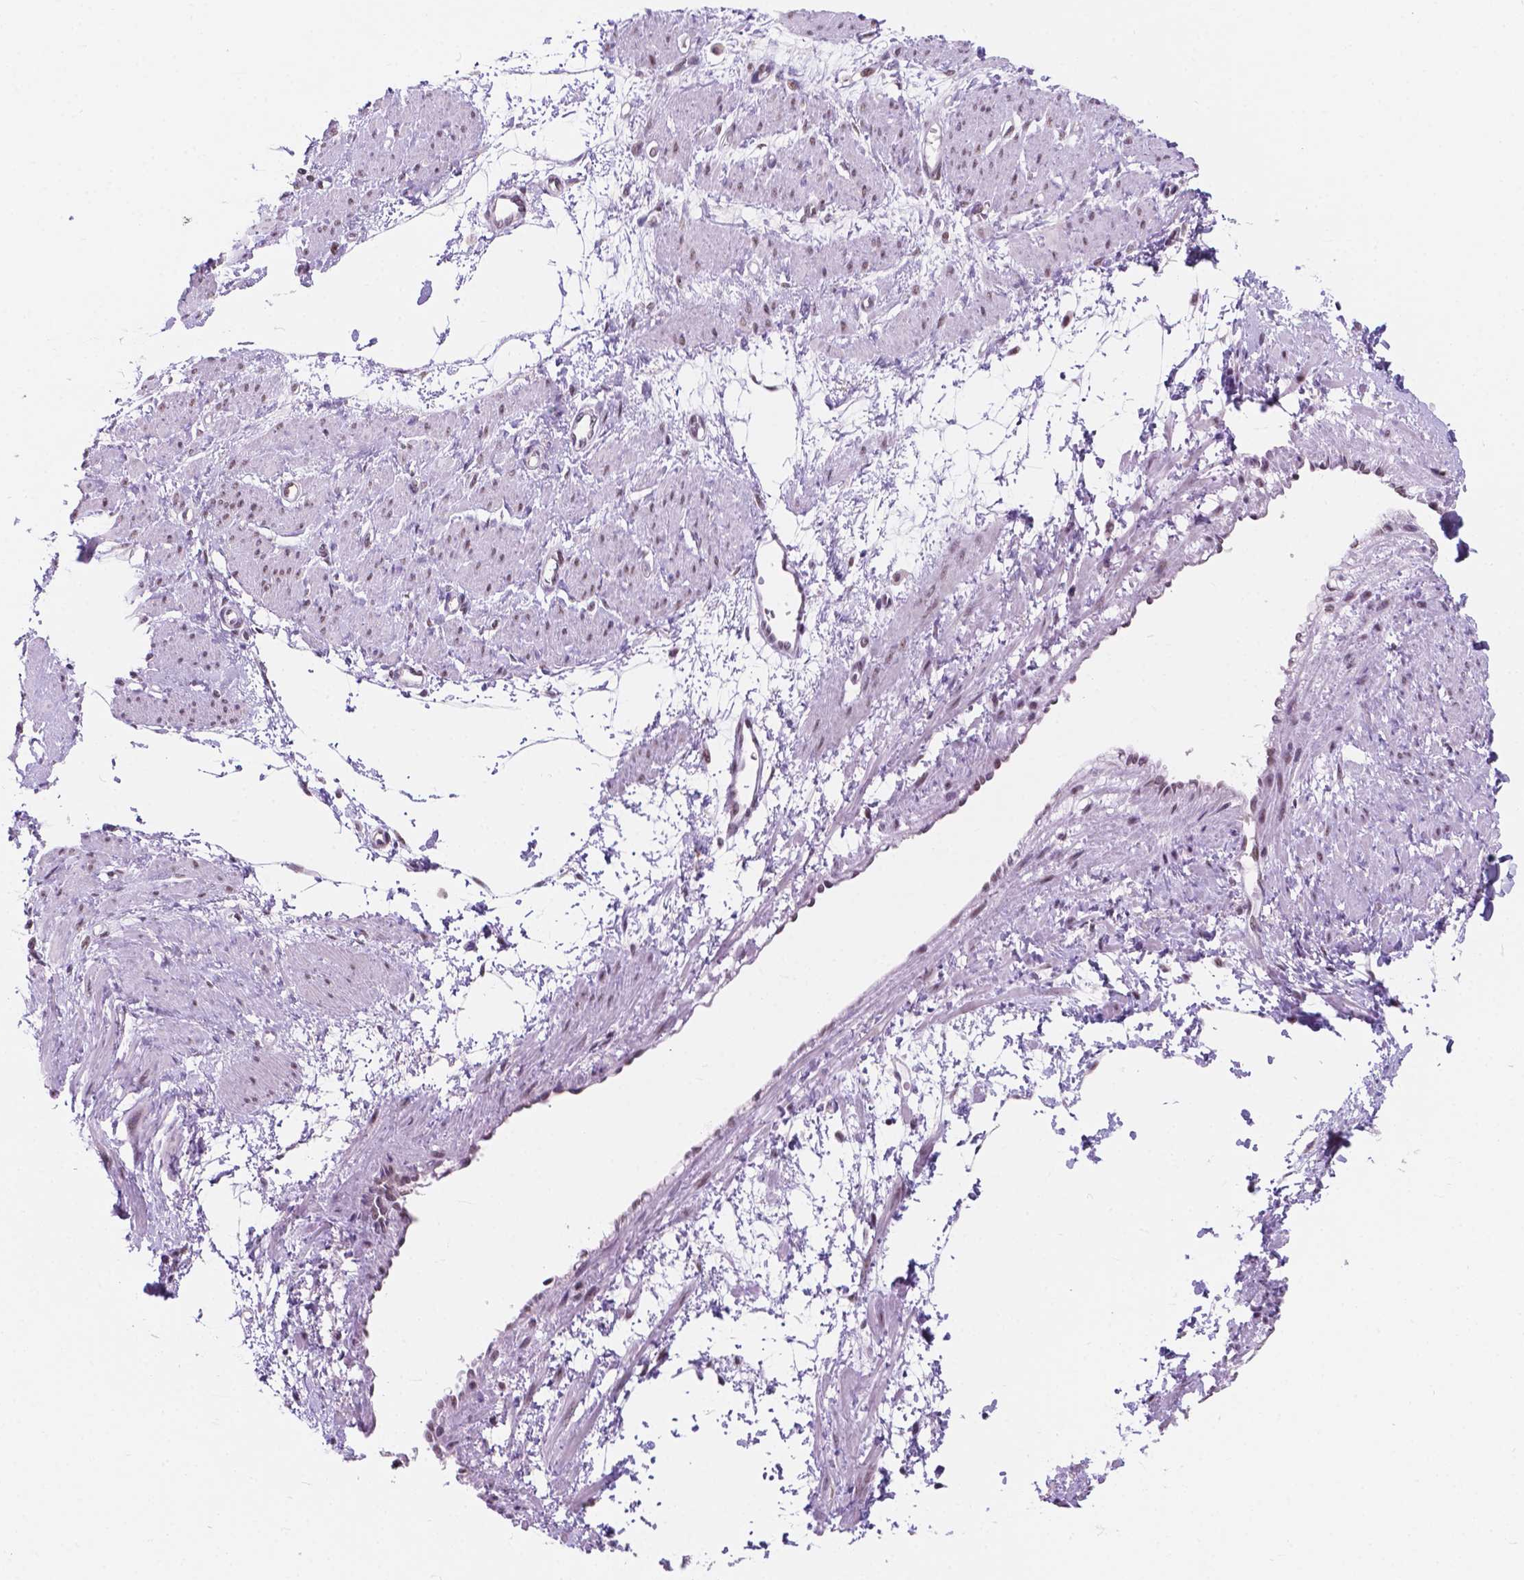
{"staining": {"intensity": "weak", "quantity": "25%-75%", "location": "nuclear"}, "tissue": "smooth muscle", "cell_type": "Smooth muscle cells", "image_type": "normal", "snomed": [{"axis": "morphology", "description": "Normal tissue, NOS"}, {"axis": "topography", "description": "Smooth muscle"}, {"axis": "topography", "description": "Uterus"}], "caption": "IHC micrograph of benign smooth muscle: smooth muscle stained using IHC displays low levels of weak protein expression localized specifically in the nuclear of smooth muscle cells, appearing as a nuclear brown color.", "gene": "BCAS2", "patient": {"sex": "female", "age": 39}}